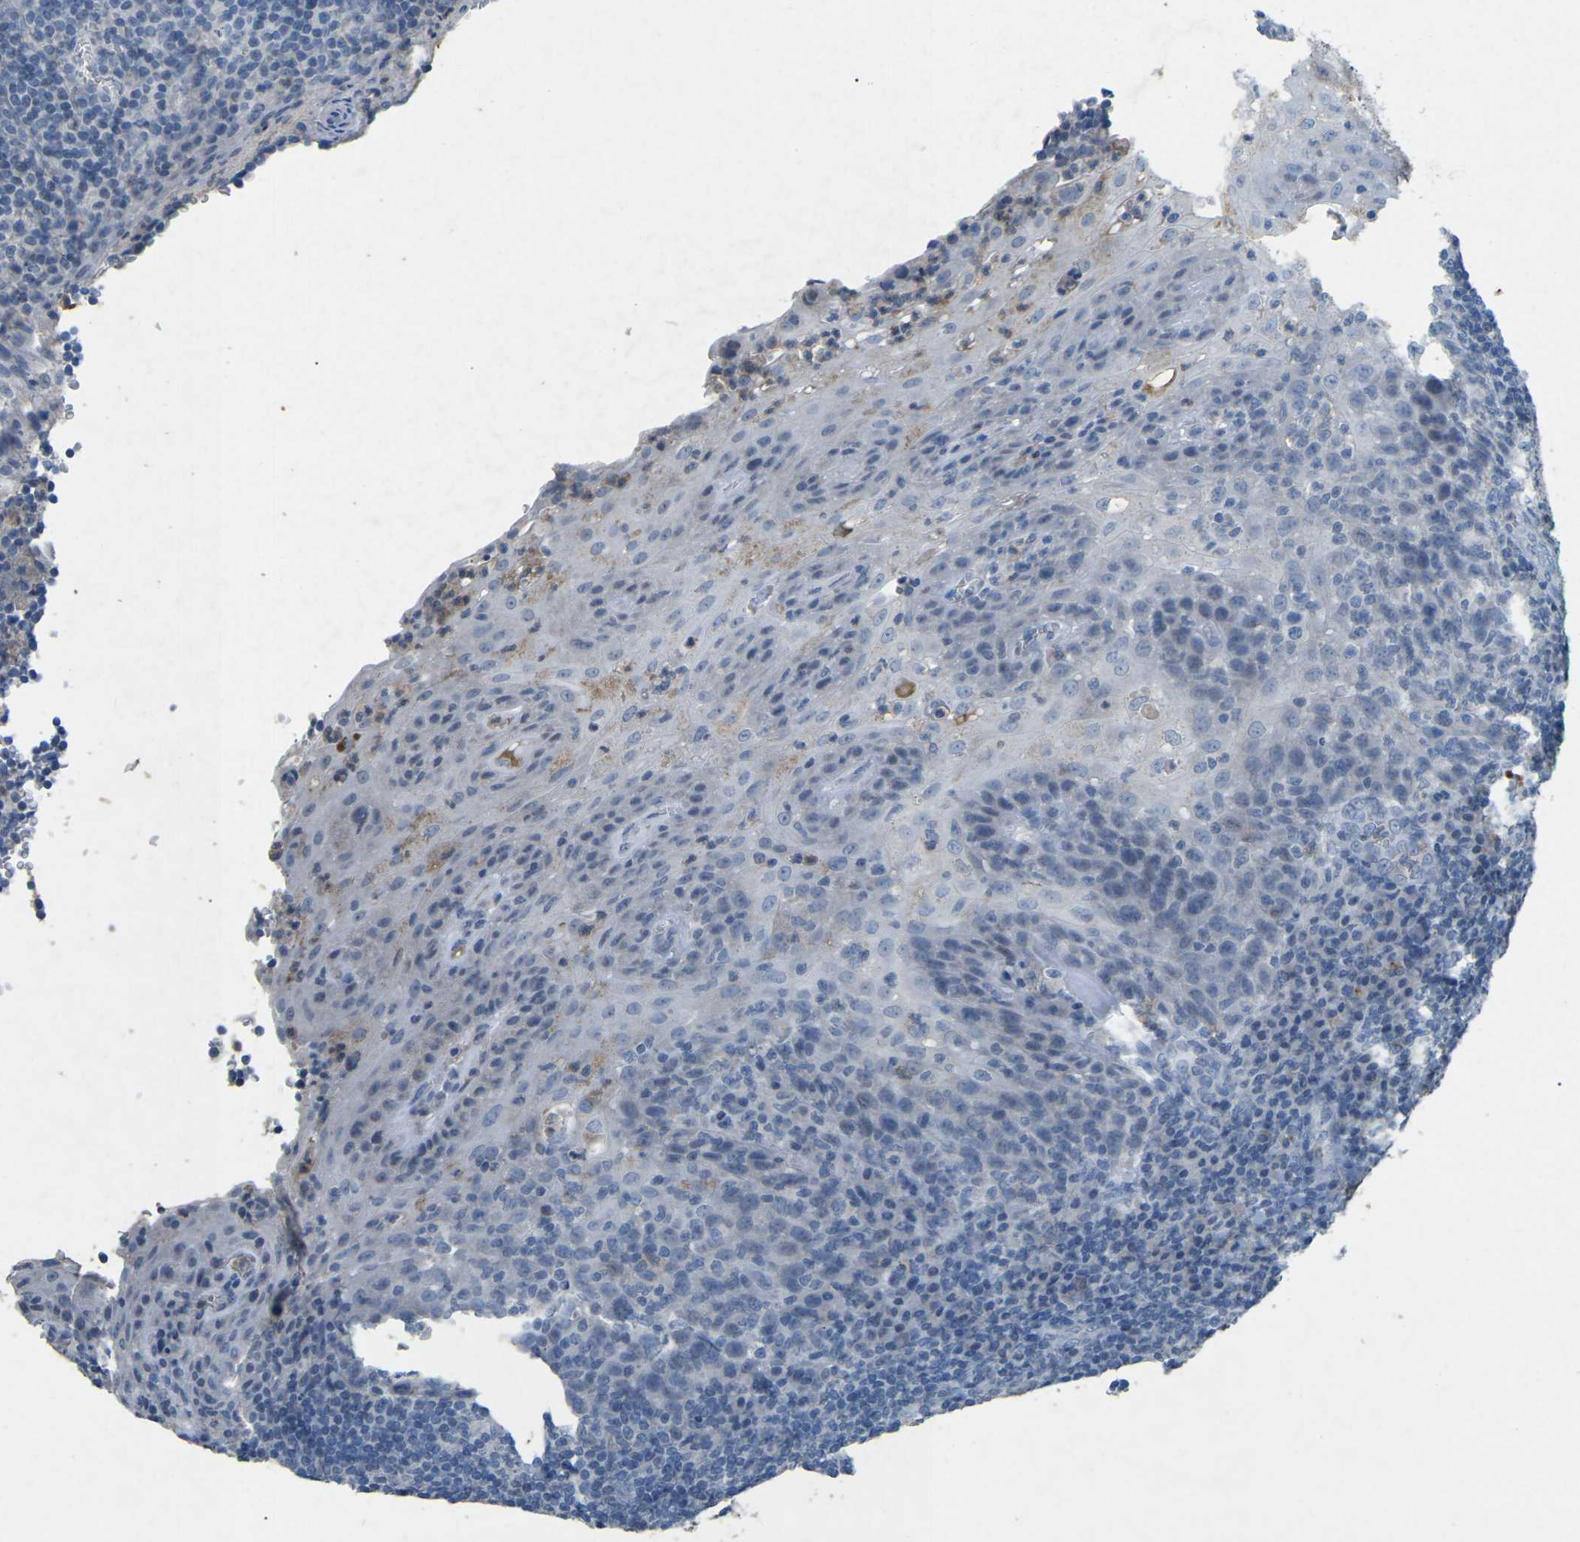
{"staining": {"intensity": "negative", "quantity": "none", "location": "none"}, "tissue": "tonsil", "cell_type": "Germinal center cells", "image_type": "normal", "snomed": [{"axis": "morphology", "description": "Normal tissue, NOS"}, {"axis": "topography", "description": "Tonsil"}], "caption": "Human tonsil stained for a protein using immunohistochemistry shows no positivity in germinal center cells.", "gene": "A1BG", "patient": {"sex": "male", "age": 37}}